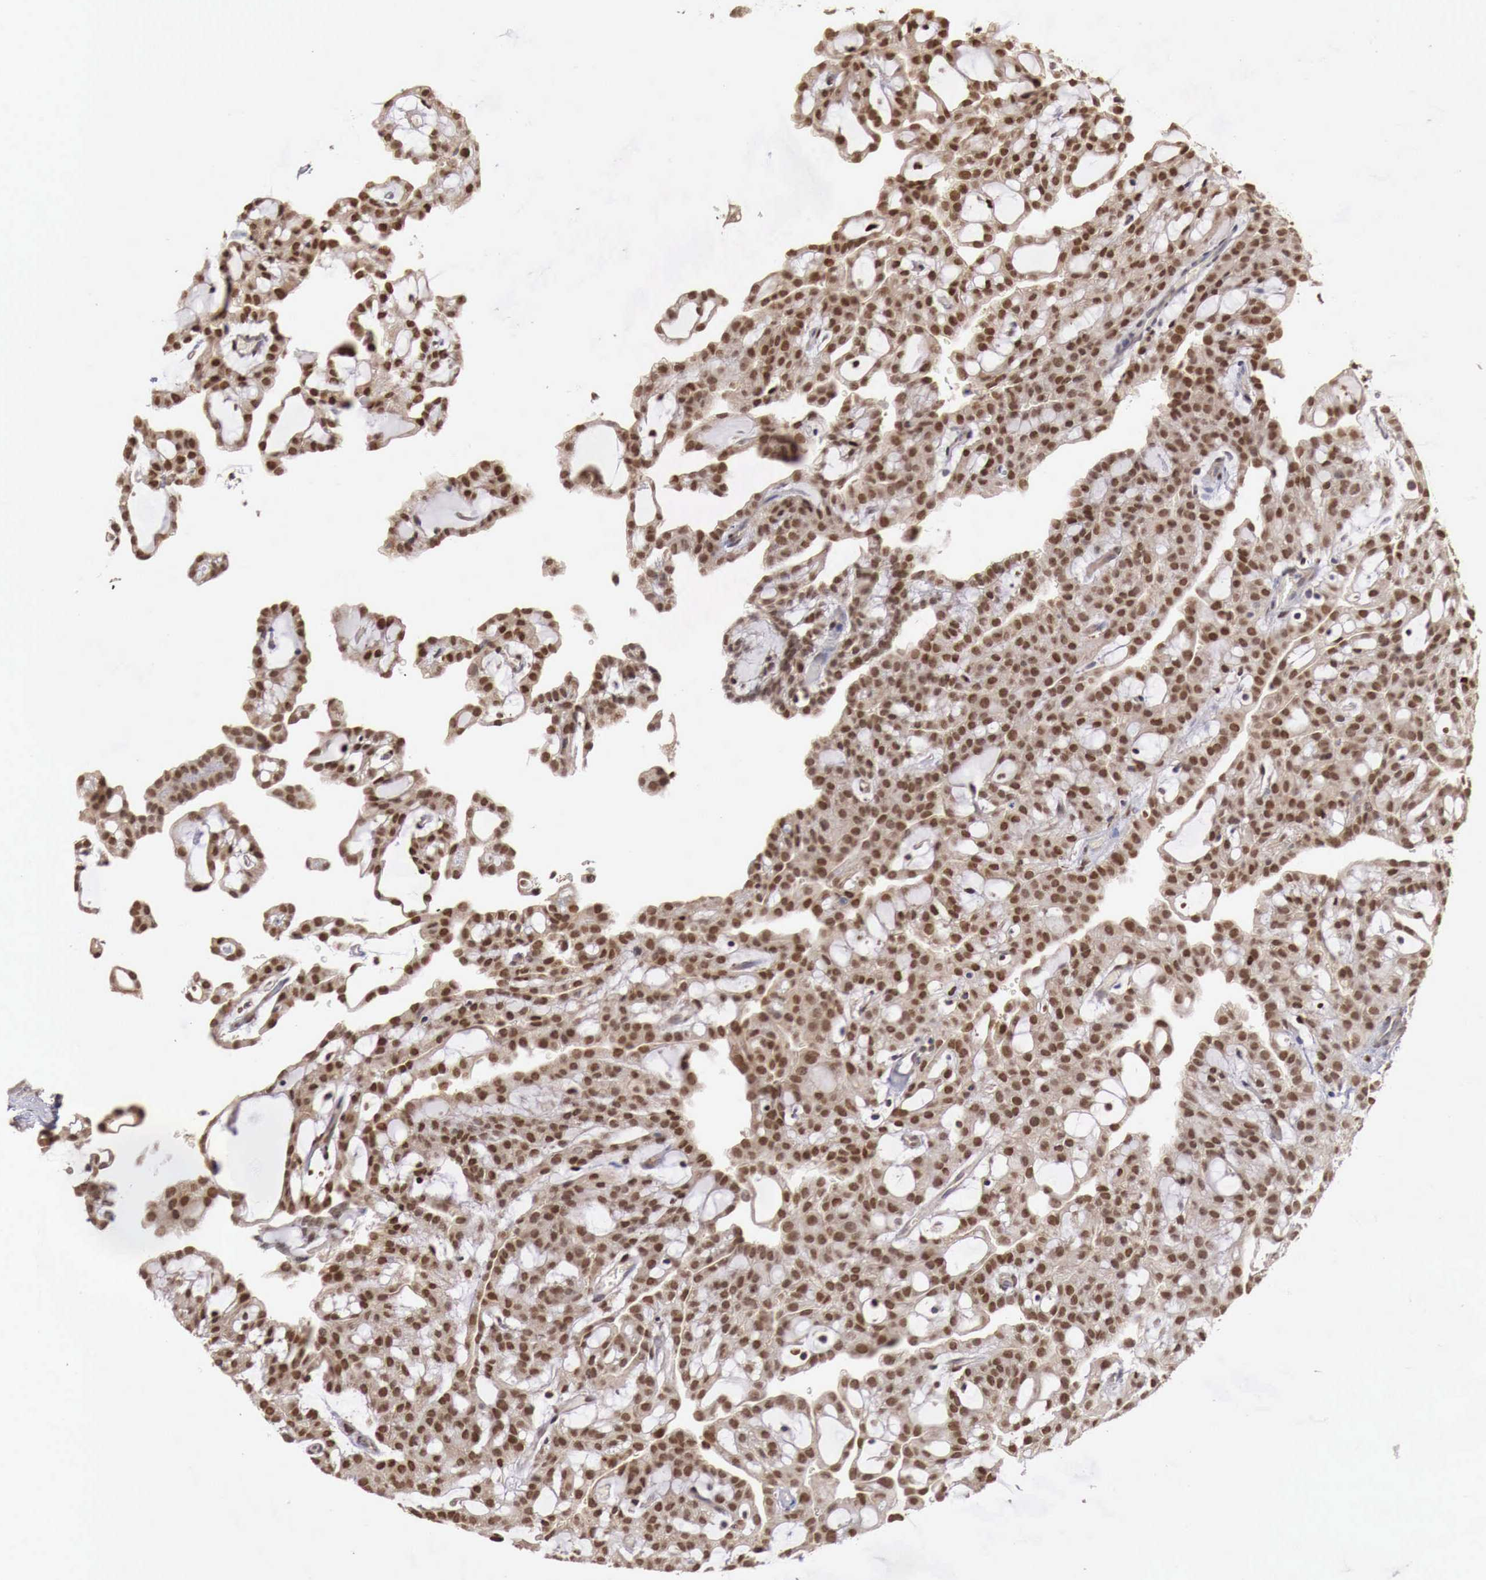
{"staining": {"intensity": "strong", "quantity": ">75%", "location": "nuclear"}, "tissue": "renal cancer", "cell_type": "Tumor cells", "image_type": "cancer", "snomed": [{"axis": "morphology", "description": "Adenocarcinoma, NOS"}, {"axis": "topography", "description": "Kidney"}], "caption": "High-power microscopy captured an immunohistochemistry (IHC) image of renal adenocarcinoma, revealing strong nuclear expression in approximately >75% of tumor cells.", "gene": "KHDRBS2", "patient": {"sex": "male", "age": 63}}